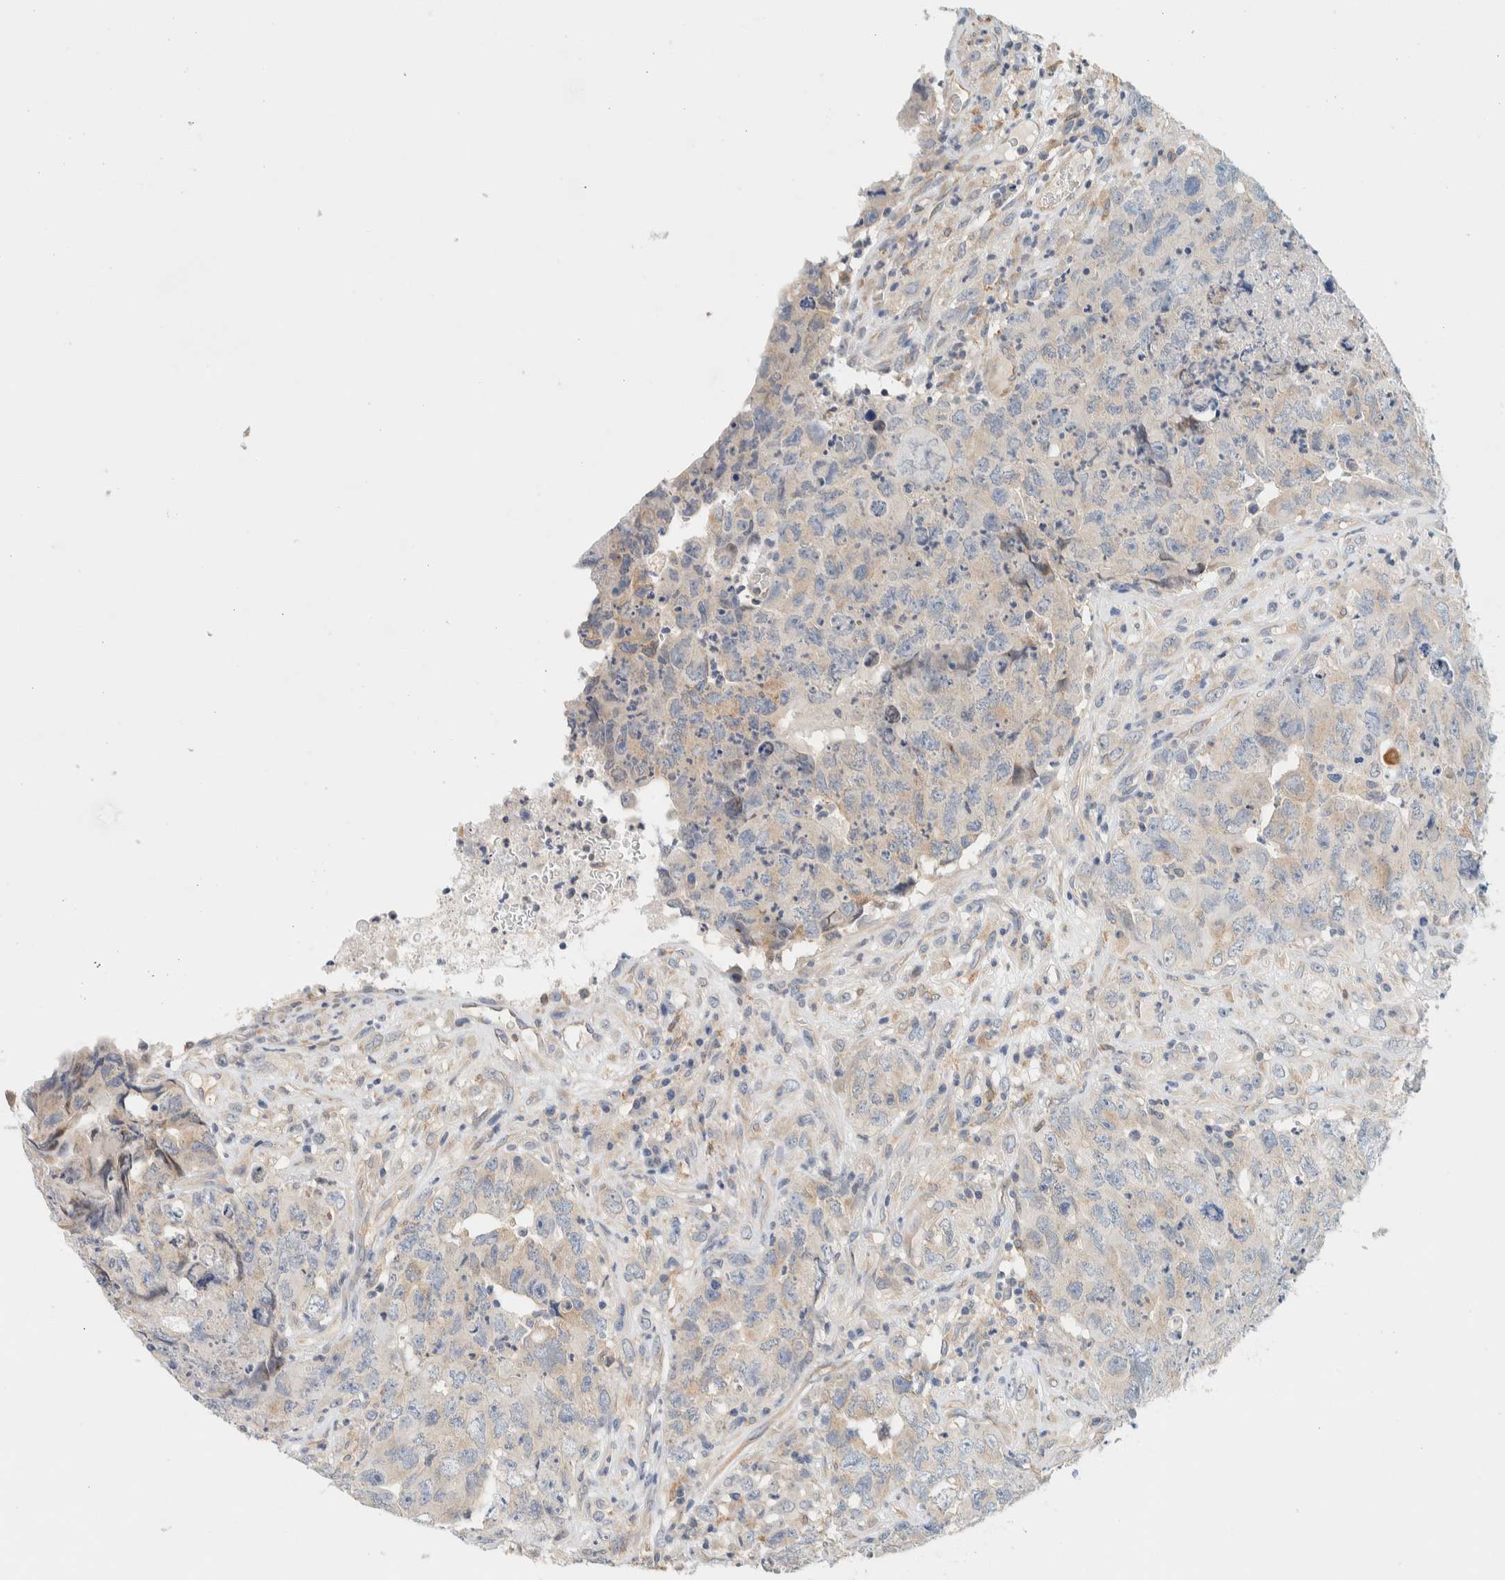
{"staining": {"intensity": "negative", "quantity": "none", "location": "none"}, "tissue": "testis cancer", "cell_type": "Tumor cells", "image_type": "cancer", "snomed": [{"axis": "morphology", "description": "Carcinoma, Embryonal, NOS"}, {"axis": "topography", "description": "Testis"}], "caption": "IHC photomicrograph of neoplastic tissue: testis cancer (embryonal carcinoma) stained with DAB (3,3'-diaminobenzidine) exhibits no significant protein expression in tumor cells.", "gene": "SUMF2", "patient": {"sex": "male", "age": 32}}